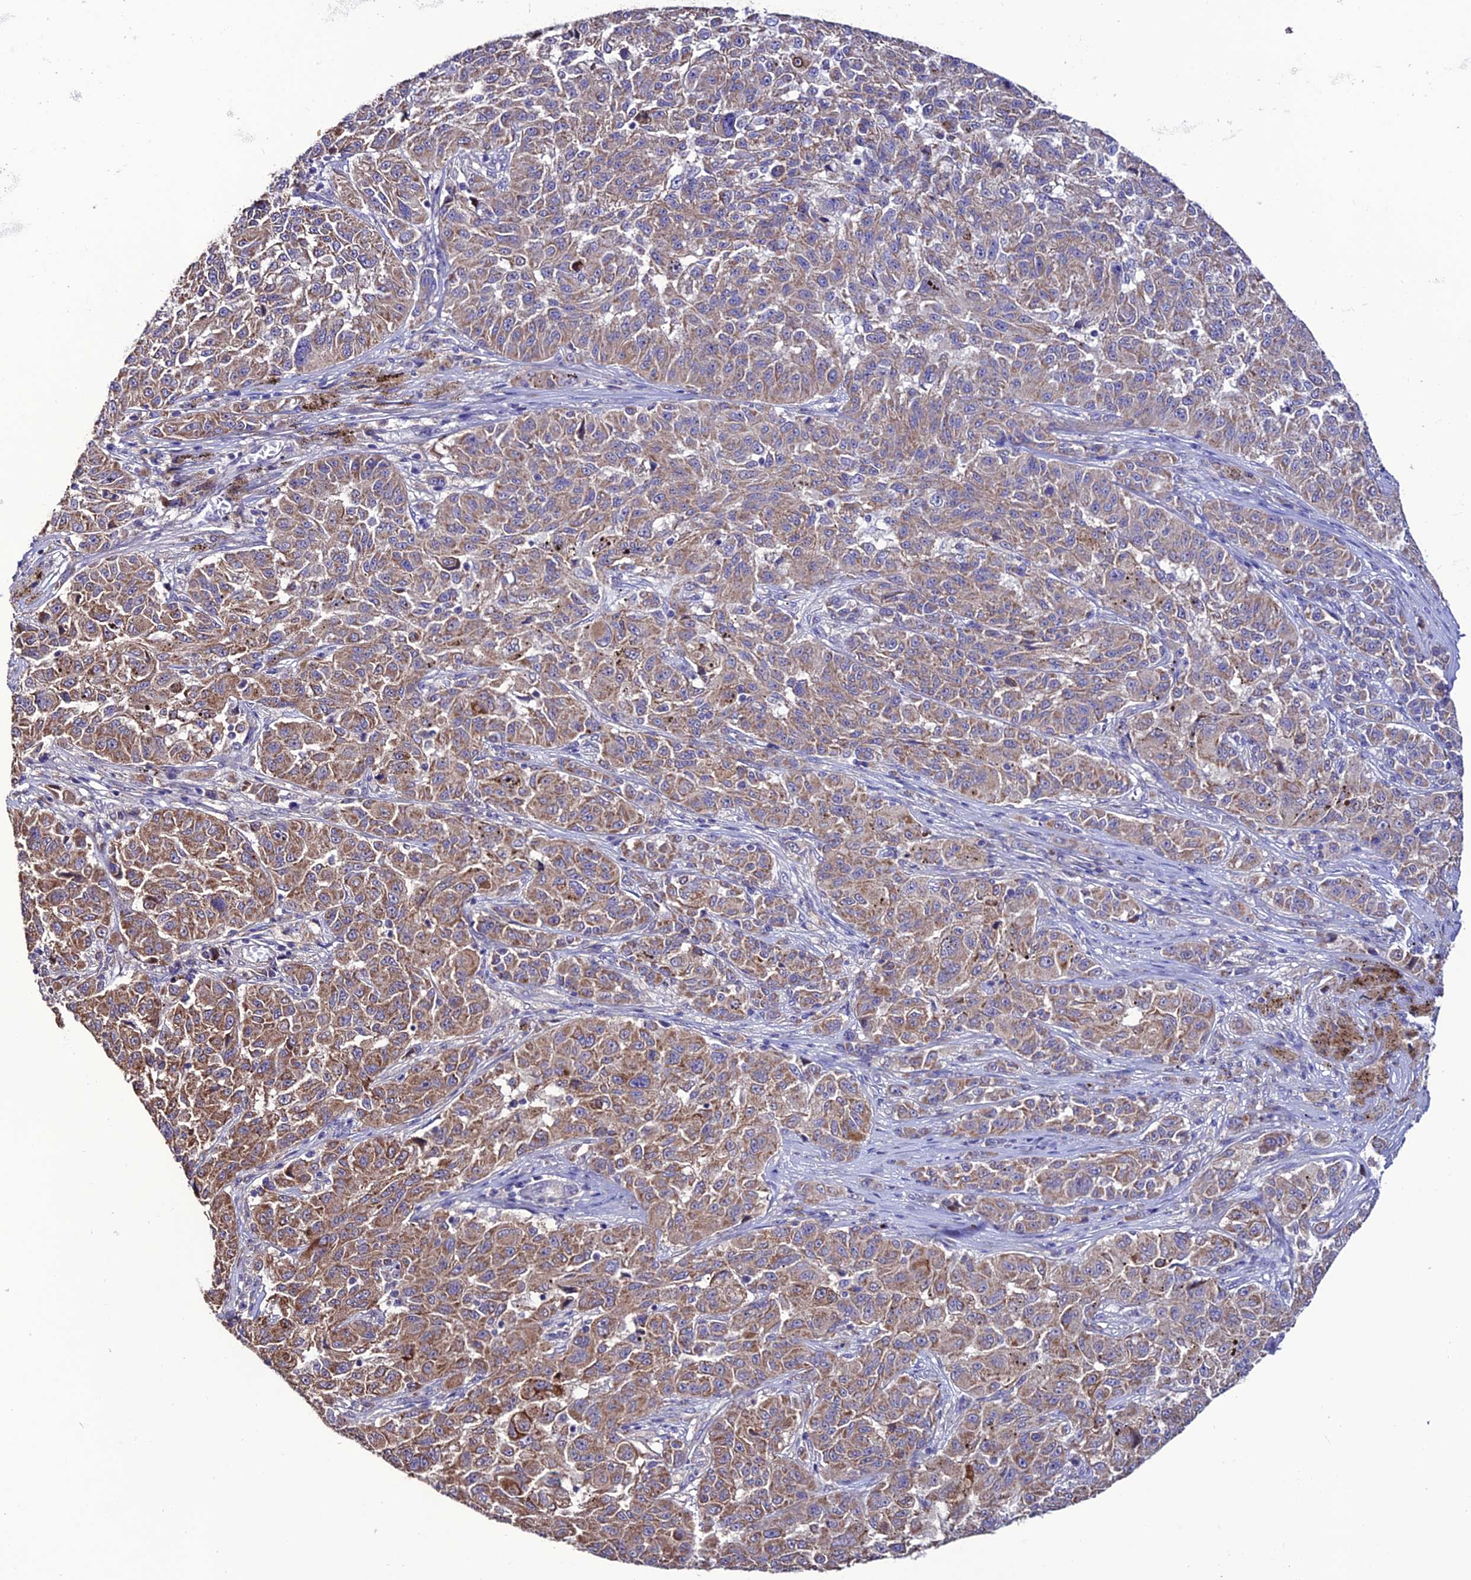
{"staining": {"intensity": "moderate", "quantity": "25%-75%", "location": "cytoplasmic/membranous"}, "tissue": "melanoma", "cell_type": "Tumor cells", "image_type": "cancer", "snomed": [{"axis": "morphology", "description": "Malignant melanoma, NOS"}, {"axis": "topography", "description": "Skin"}], "caption": "This micrograph demonstrates melanoma stained with immunohistochemistry (IHC) to label a protein in brown. The cytoplasmic/membranous of tumor cells show moderate positivity for the protein. Nuclei are counter-stained blue.", "gene": "HOGA1", "patient": {"sex": "male", "age": 53}}